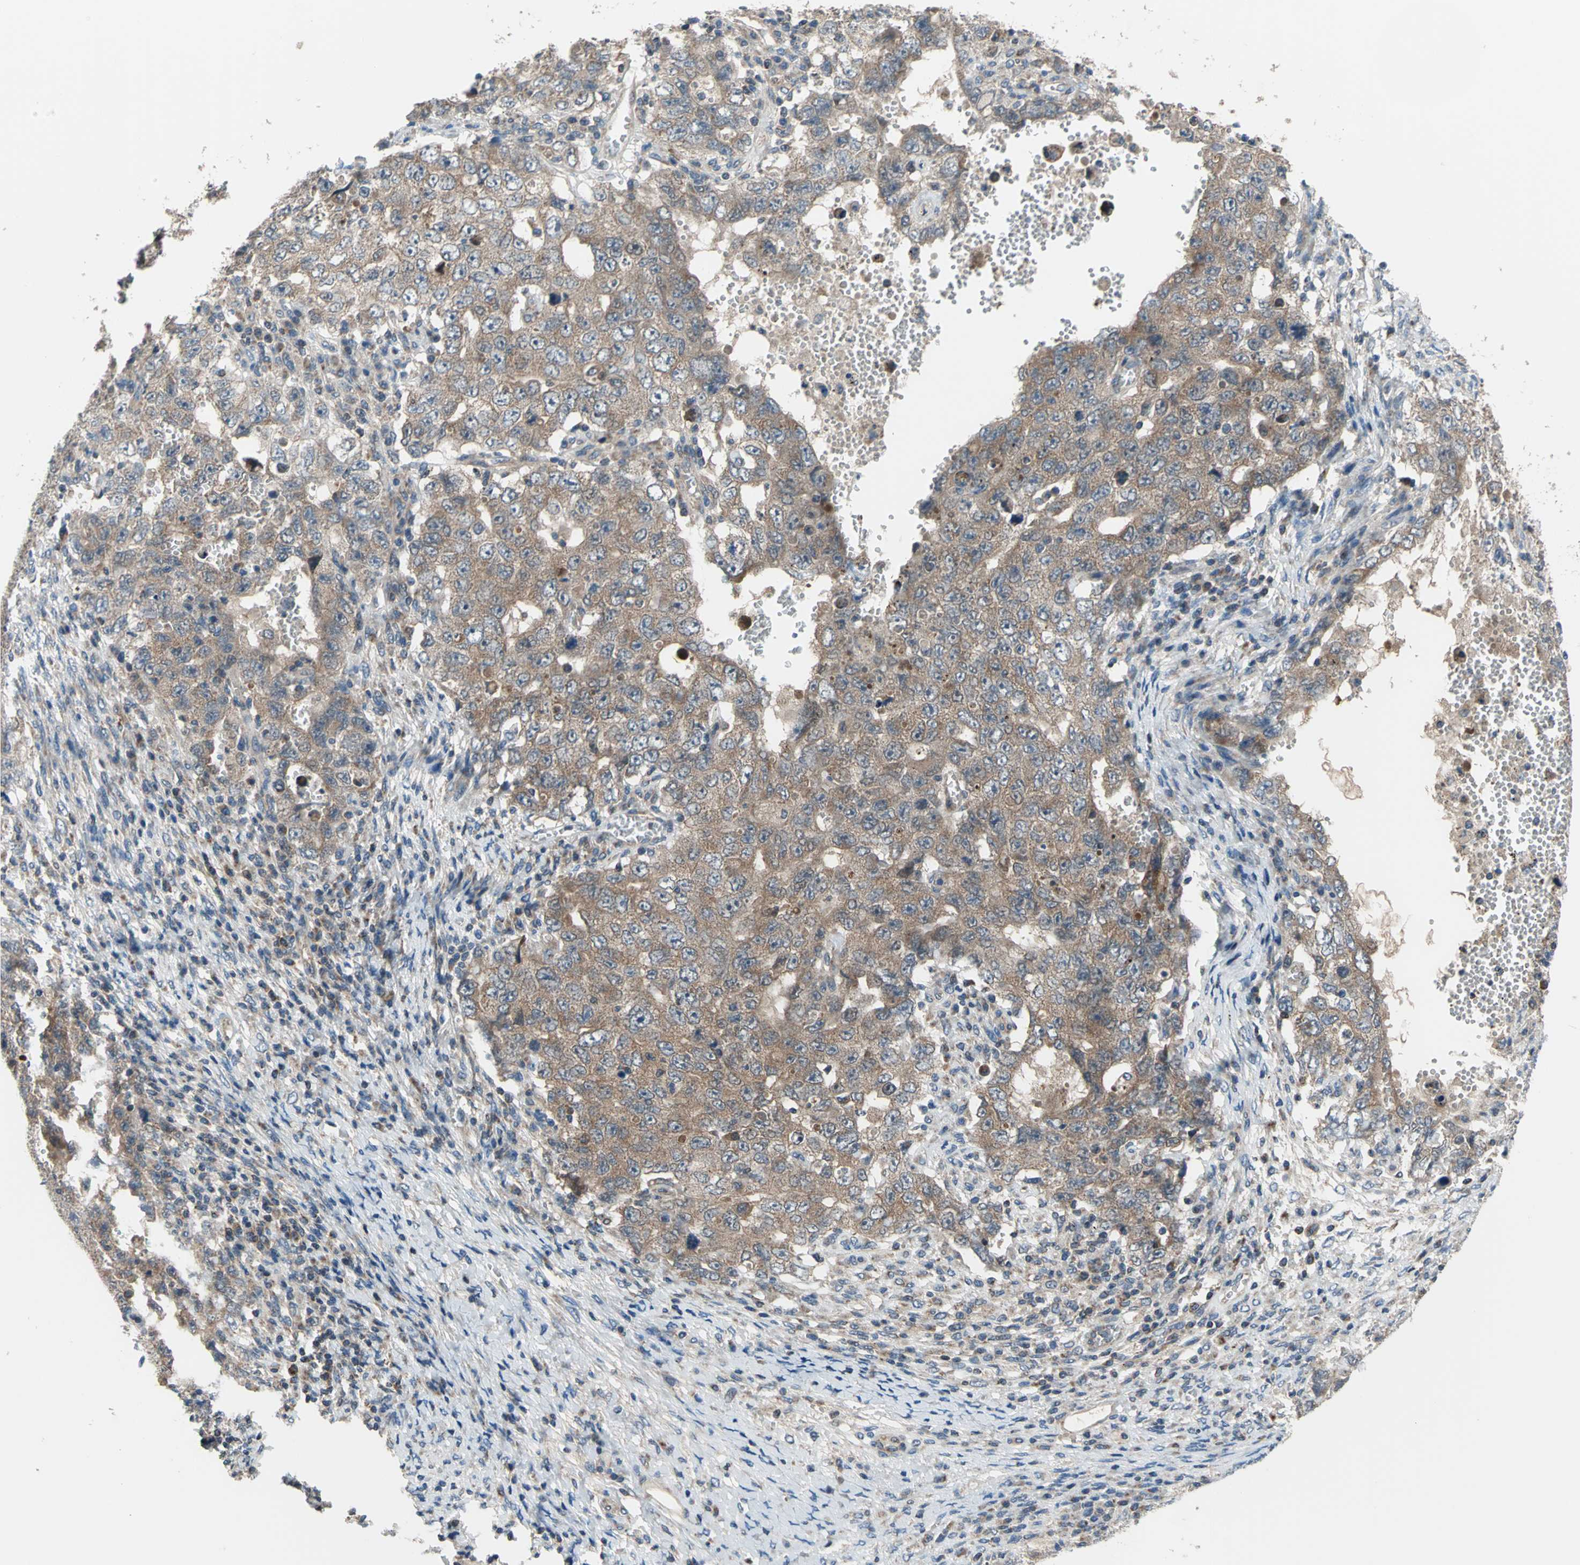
{"staining": {"intensity": "moderate", "quantity": ">75%", "location": "cytoplasmic/membranous"}, "tissue": "testis cancer", "cell_type": "Tumor cells", "image_type": "cancer", "snomed": [{"axis": "morphology", "description": "Carcinoma, Embryonal, NOS"}, {"axis": "topography", "description": "Testis"}], "caption": "This micrograph displays immunohistochemistry staining of testis cancer (embryonal carcinoma), with medium moderate cytoplasmic/membranous positivity in about >75% of tumor cells.", "gene": "TRAK1", "patient": {"sex": "male", "age": 26}}